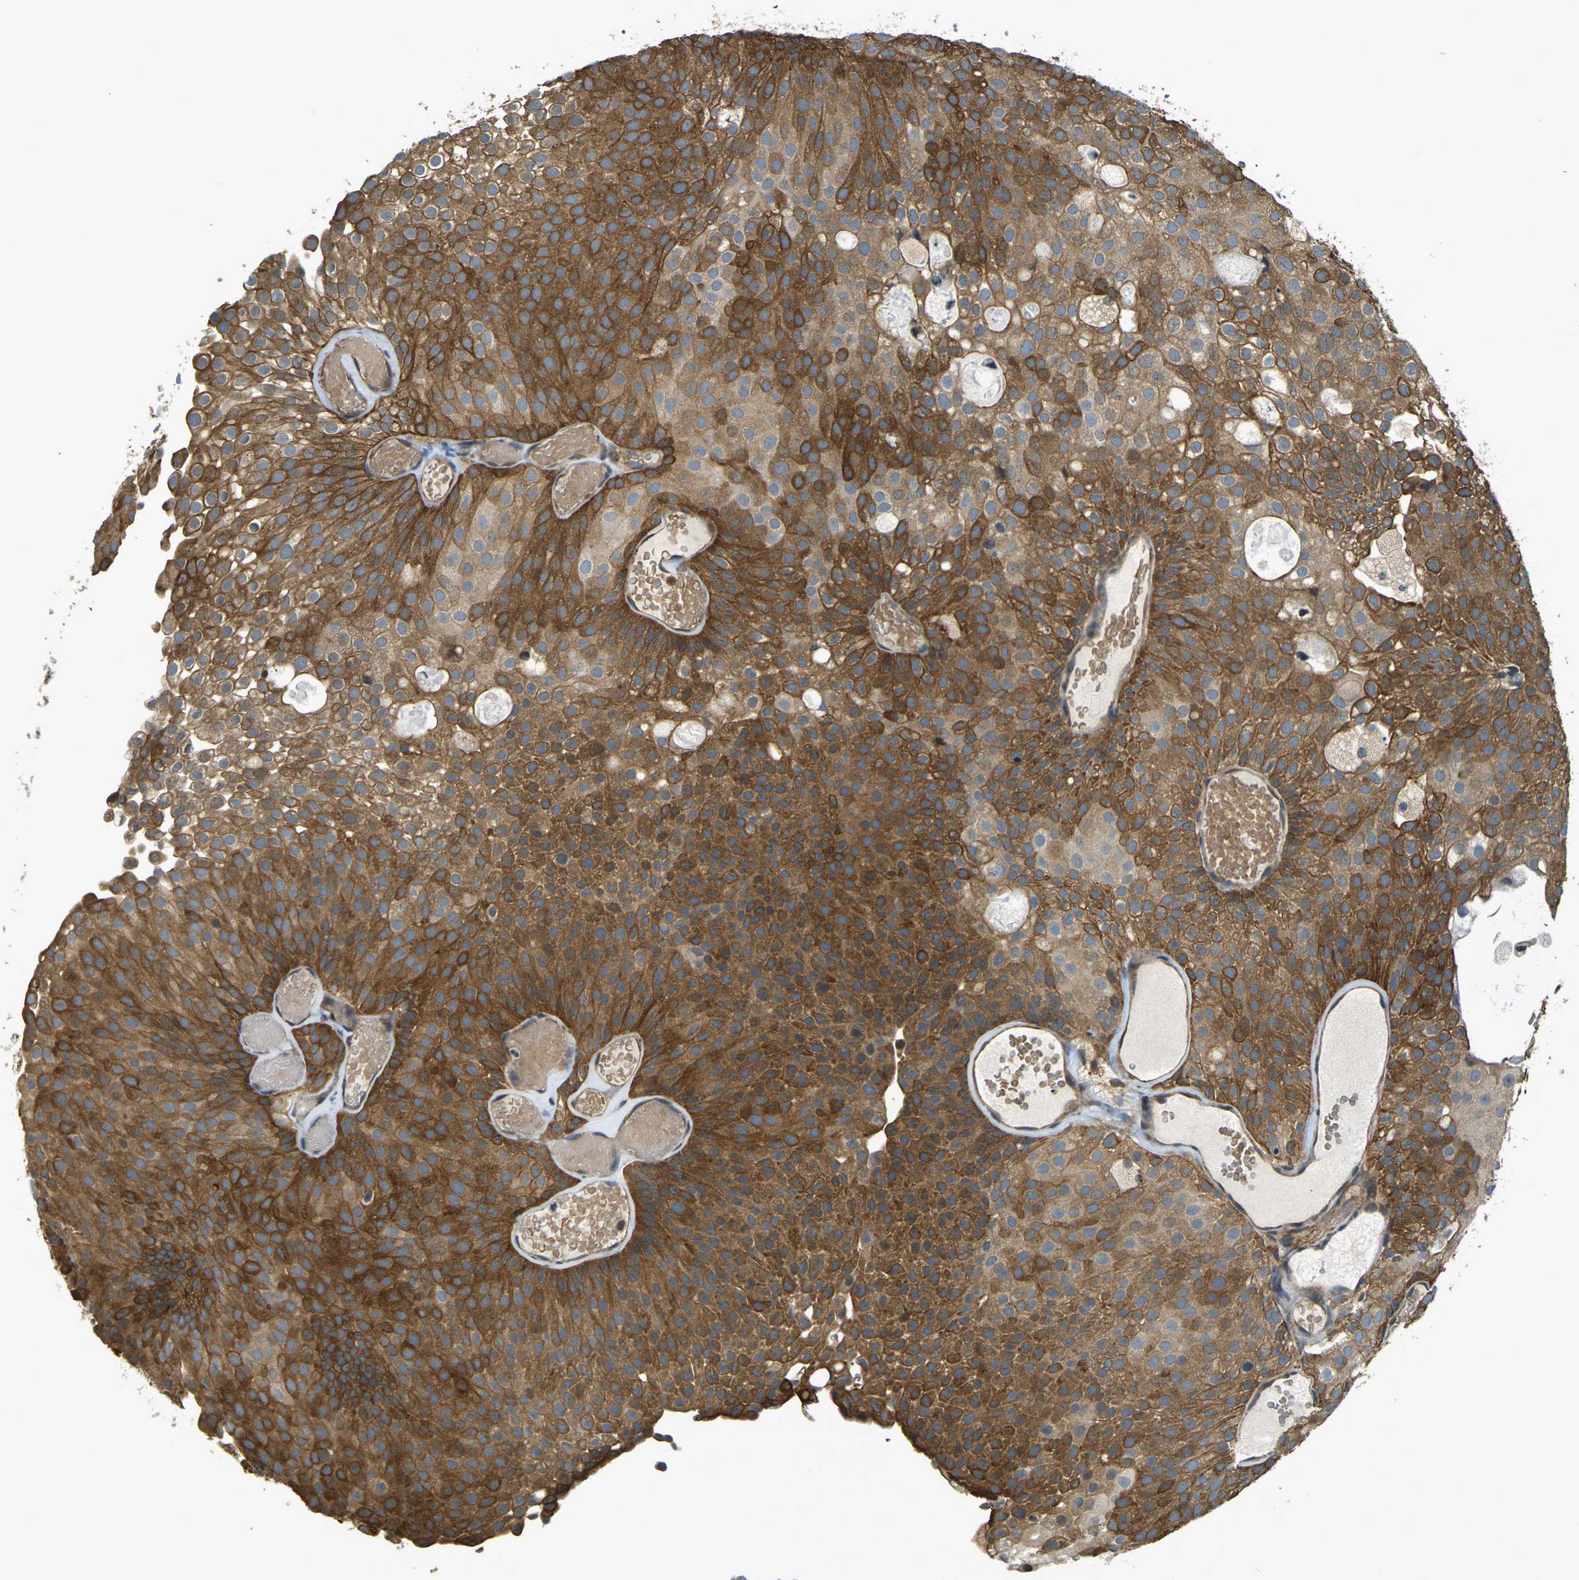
{"staining": {"intensity": "strong", "quantity": "25%-75%", "location": "cytoplasmic/membranous"}, "tissue": "urothelial cancer", "cell_type": "Tumor cells", "image_type": "cancer", "snomed": [{"axis": "morphology", "description": "Urothelial carcinoma, Low grade"}, {"axis": "topography", "description": "Urinary bladder"}], "caption": "The immunohistochemical stain shows strong cytoplasmic/membranous positivity in tumor cells of low-grade urothelial carcinoma tissue.", "gene": "CAST", "patient": {"sex": "male", "age": 78}}